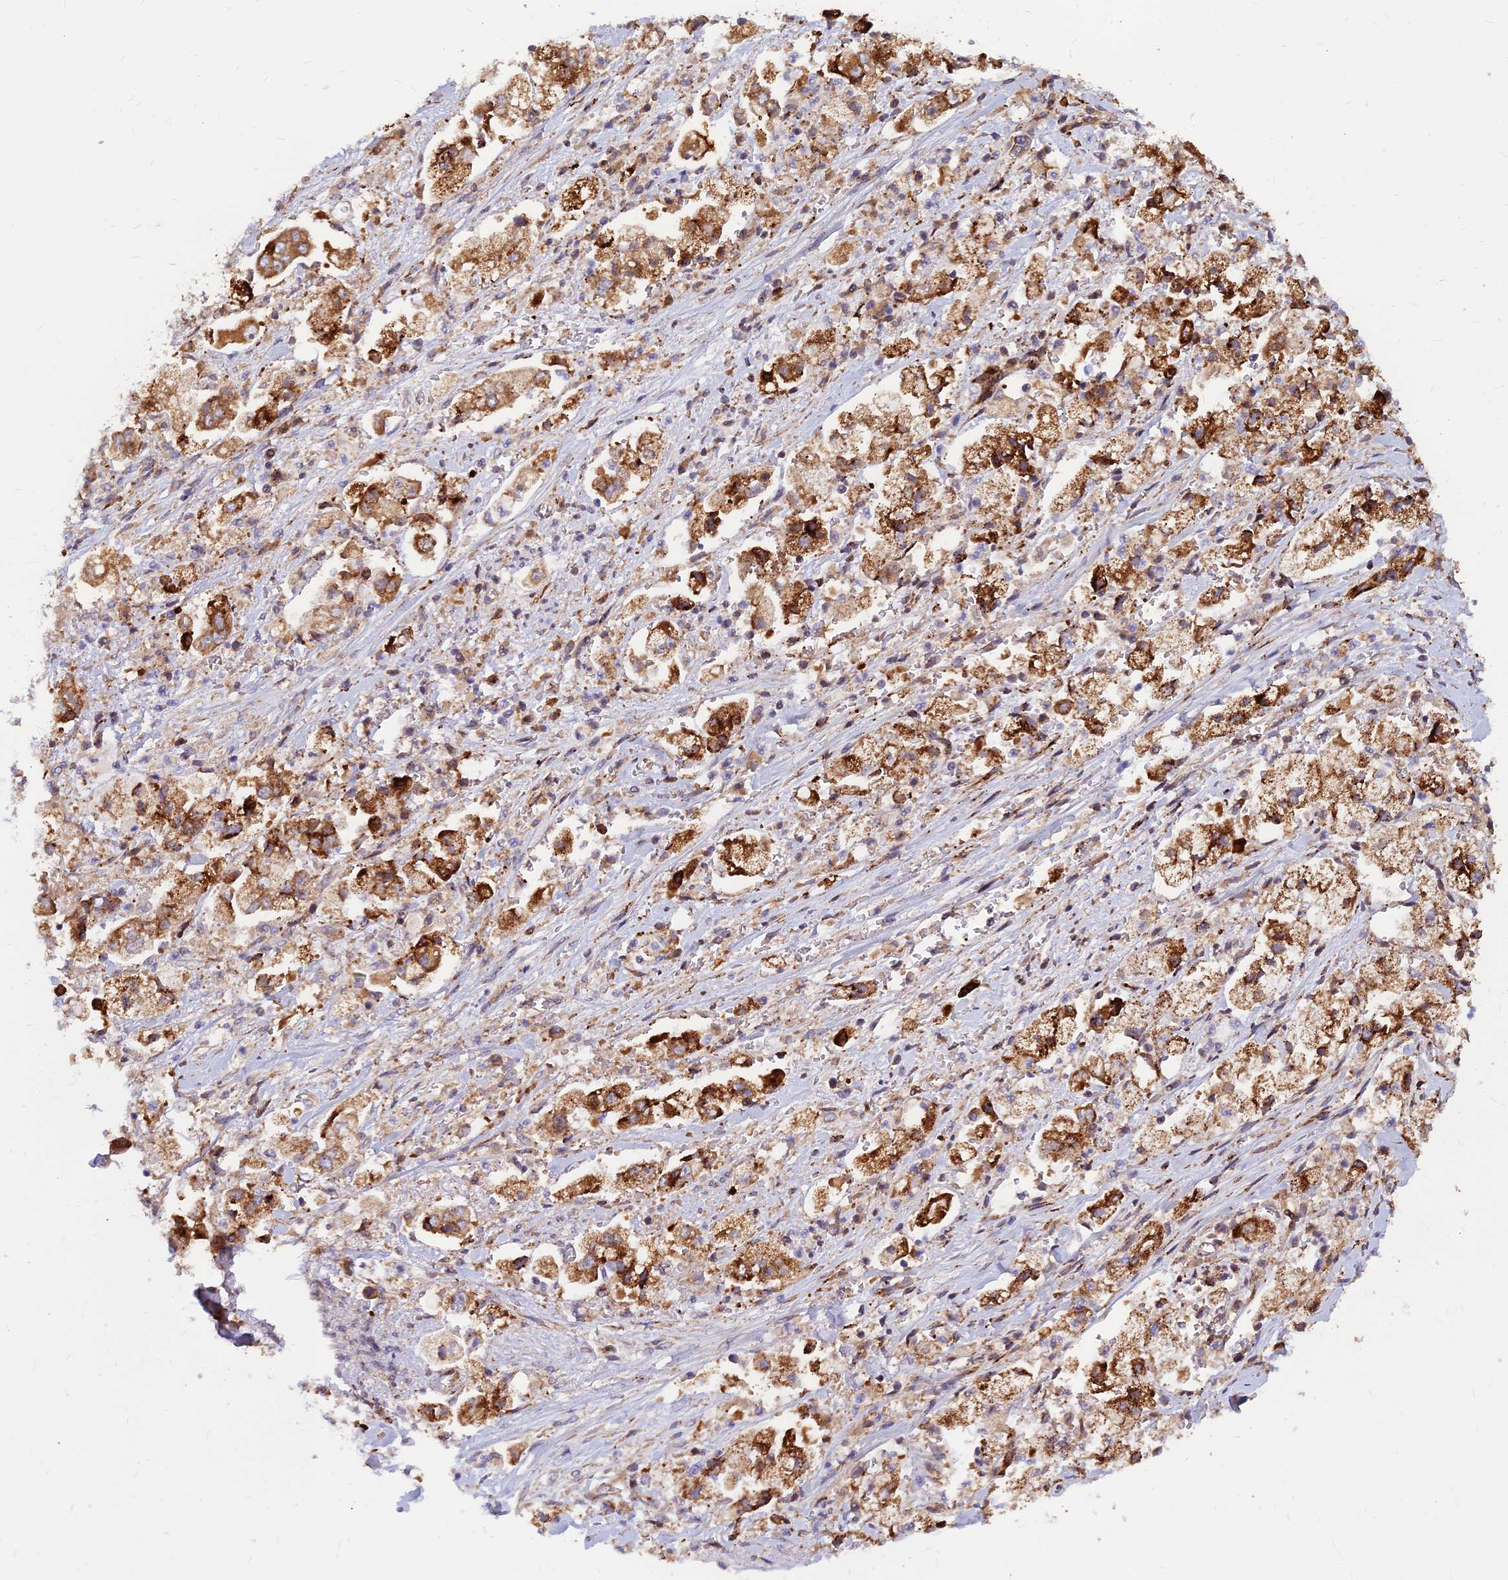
{"staining": {"intensity": "strong", "quantity": ">75%", "location": "cytoplasmic/membranous"}, "tissue": "stomach cancer", "cell_type": "Tumor cells", "image_type": "cancer", "snomed": [{"axis": "morphology", "description": "Adenocarcinoma, NOS"}, {"axis": "topography", "description": "Stomach"}], "caption": "Stomach cancer stained with IHC shows strong cytoplasmic/membranous staining in about >75% of tumor cells.", "gene": "CCT6B", "patient": {"sex": "male", "age": 62}}